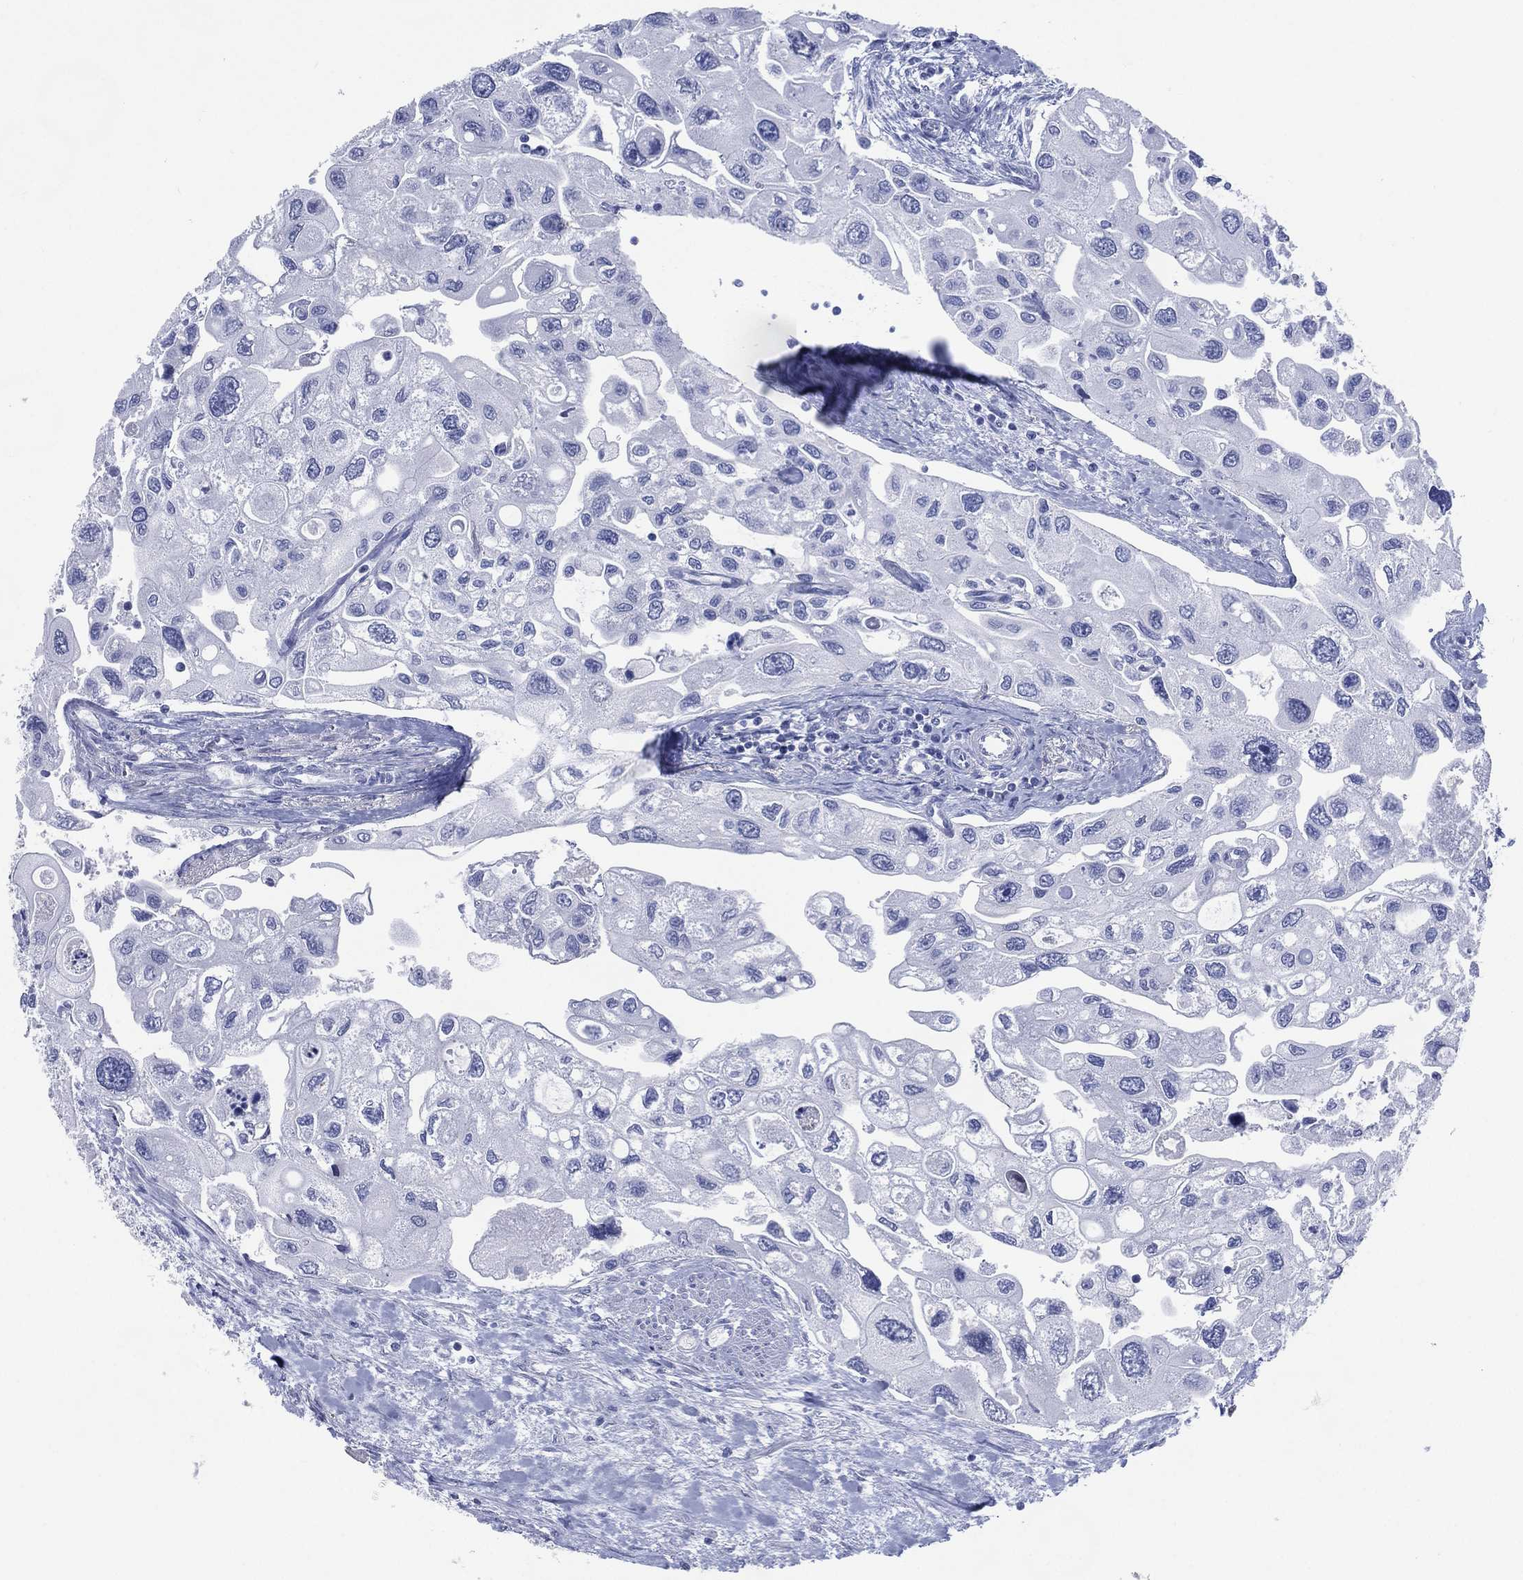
{"staining": {"intensity": "negative", "quantity": "none", "location": "none"}, "tissue": "urothelial cancer", "cell_type": "Tumor cells", "image_type": "cancer", "snomed": [{"axis": "morphology", "description": "Urothelial carcinoma, High grade"}, {"axis": "topography", "description": "Urinary bladder"}], "caption": "Tumor cells are negative for brown protein staining in urothelial carcinoma (high-grade). Nuclei are stained in blue.", "gene": "TMEM247", "patient": {"sex": "male", "age": 59}}